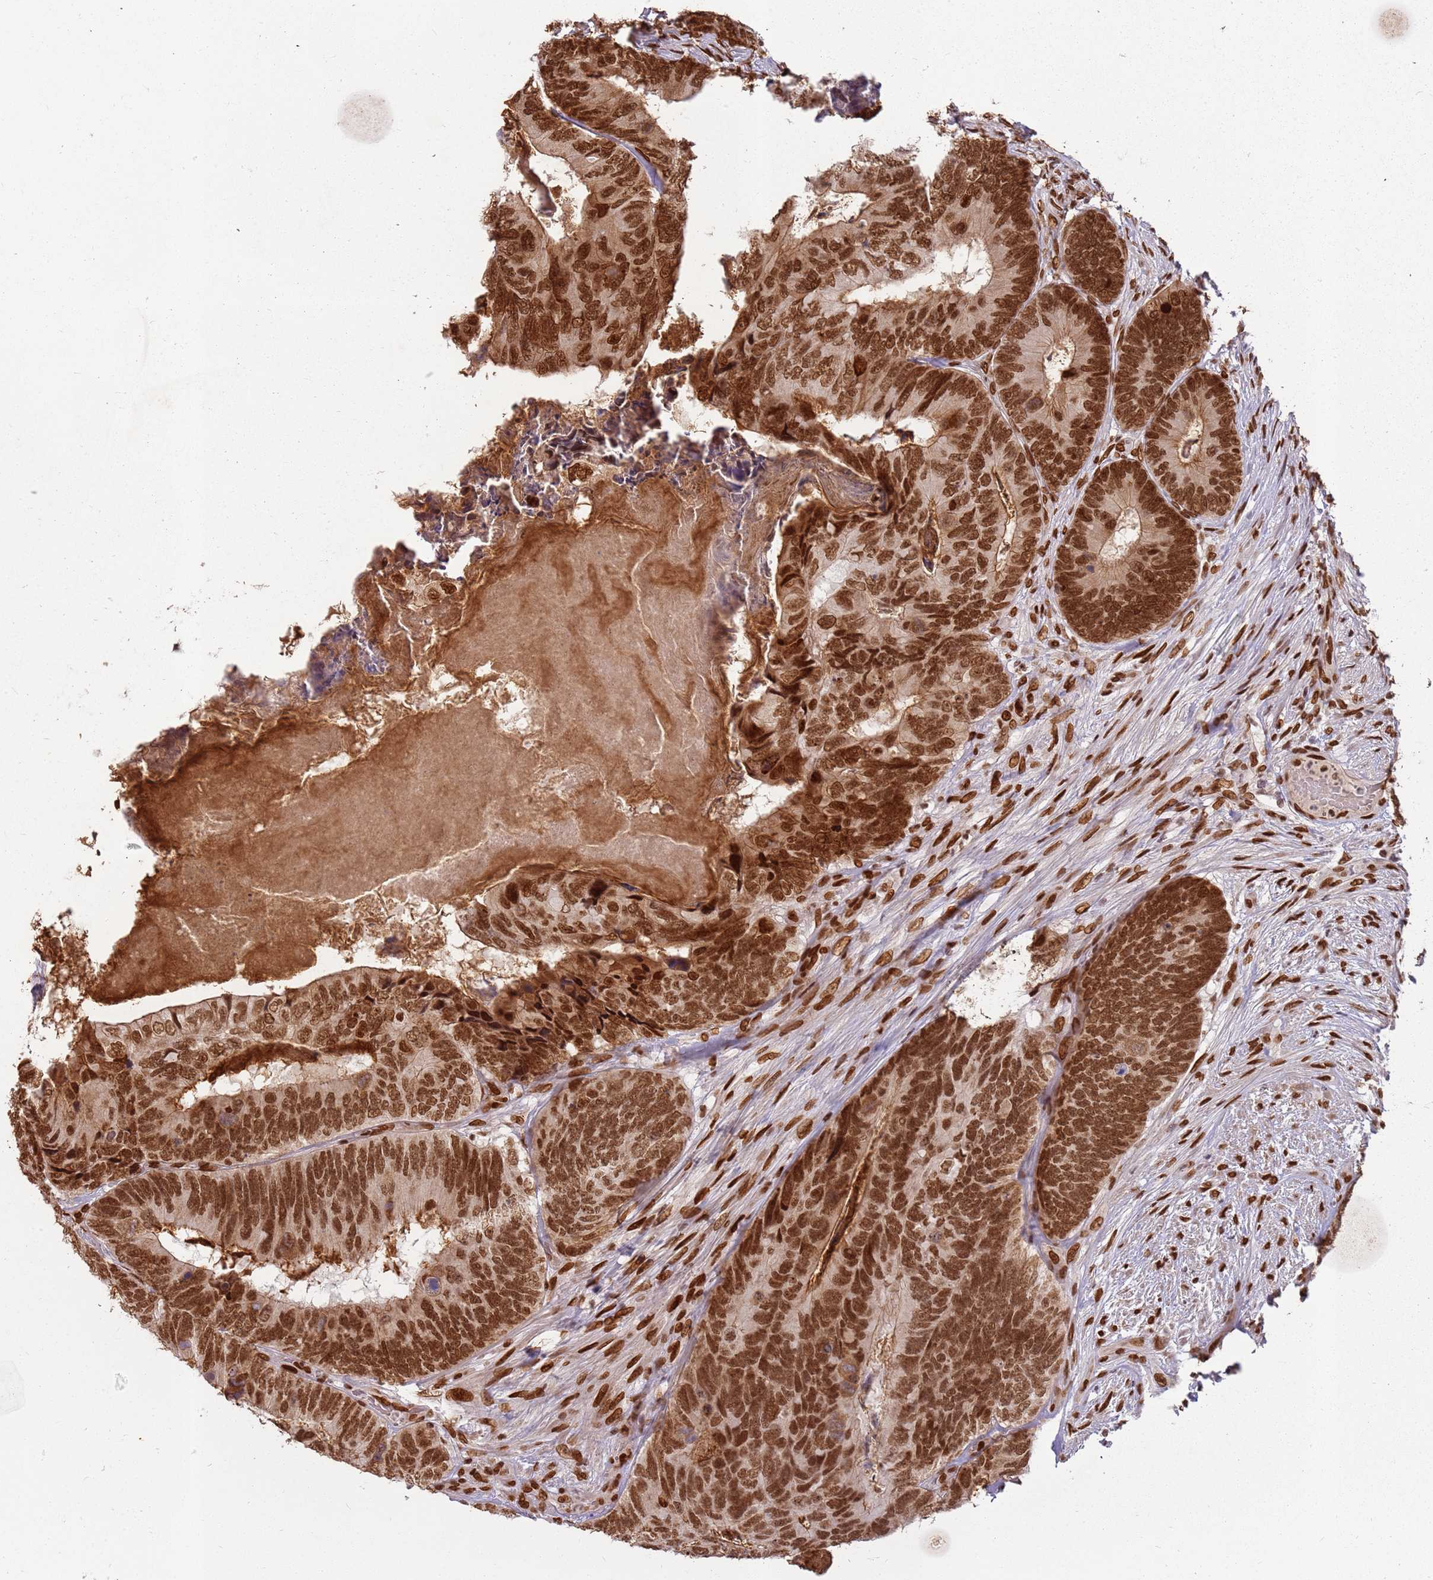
{"staining": {"intensity": "strong", "quantity": ">75%", "location": "nuclear"}, "tissue": "colorectal cancer", "cell_type": "Tumor cells", "image_type": "cancer", "snomed": [{"axis": "morphology", "description": "Adenocarcinoma, NOS"}, {"axis": "topography", "description": "Colon"}], "caption": "Colorectal adenocarcinoma stained with DAB IHC reveals high levels of strong nuclear positivity in approximately >75% of tumor cells.", "gene": "TENT4A", "patient": {"sex": "female", "age": 67}}